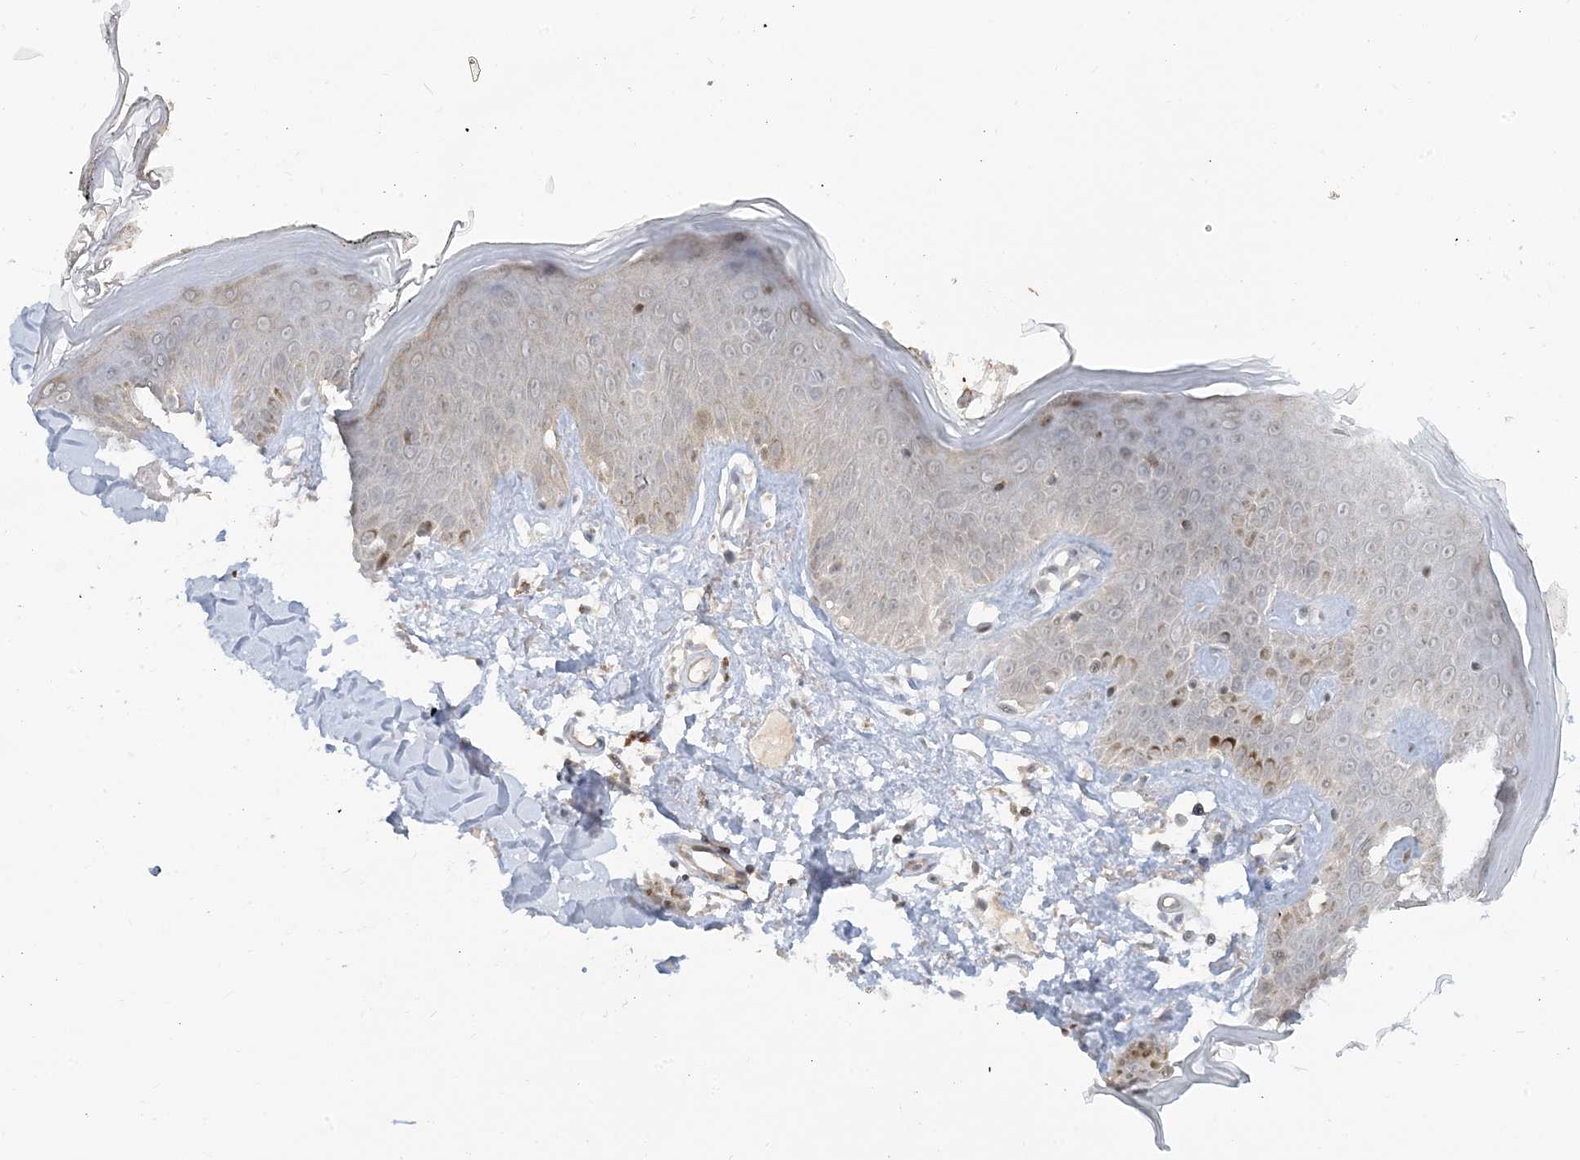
{"staining": {"intensity": "weak", "quantity": "25%-75%", "location": "cytoplasmic/membranous"}, "tissue": "skin", "cell_type": "Fibroblasts", "image_type": "normal", "snomed": [{"axis": "morphology", "description": "Normal tissue, NOS"}, {"axis": "topography", "description": "Skin"}], "caption": "High-power microscopy captured an IHC photomicrograph of normal skin, revealing weak cytoplasmic/membranous expression in about 25%-75% of fibroblasts. (Stains: DAB in brown, nuclei in blue, Microscopy: brightfield microscopy at high magnification).", "gene": "PRRT3", "patient": {"sex": "female", "age": 64}}